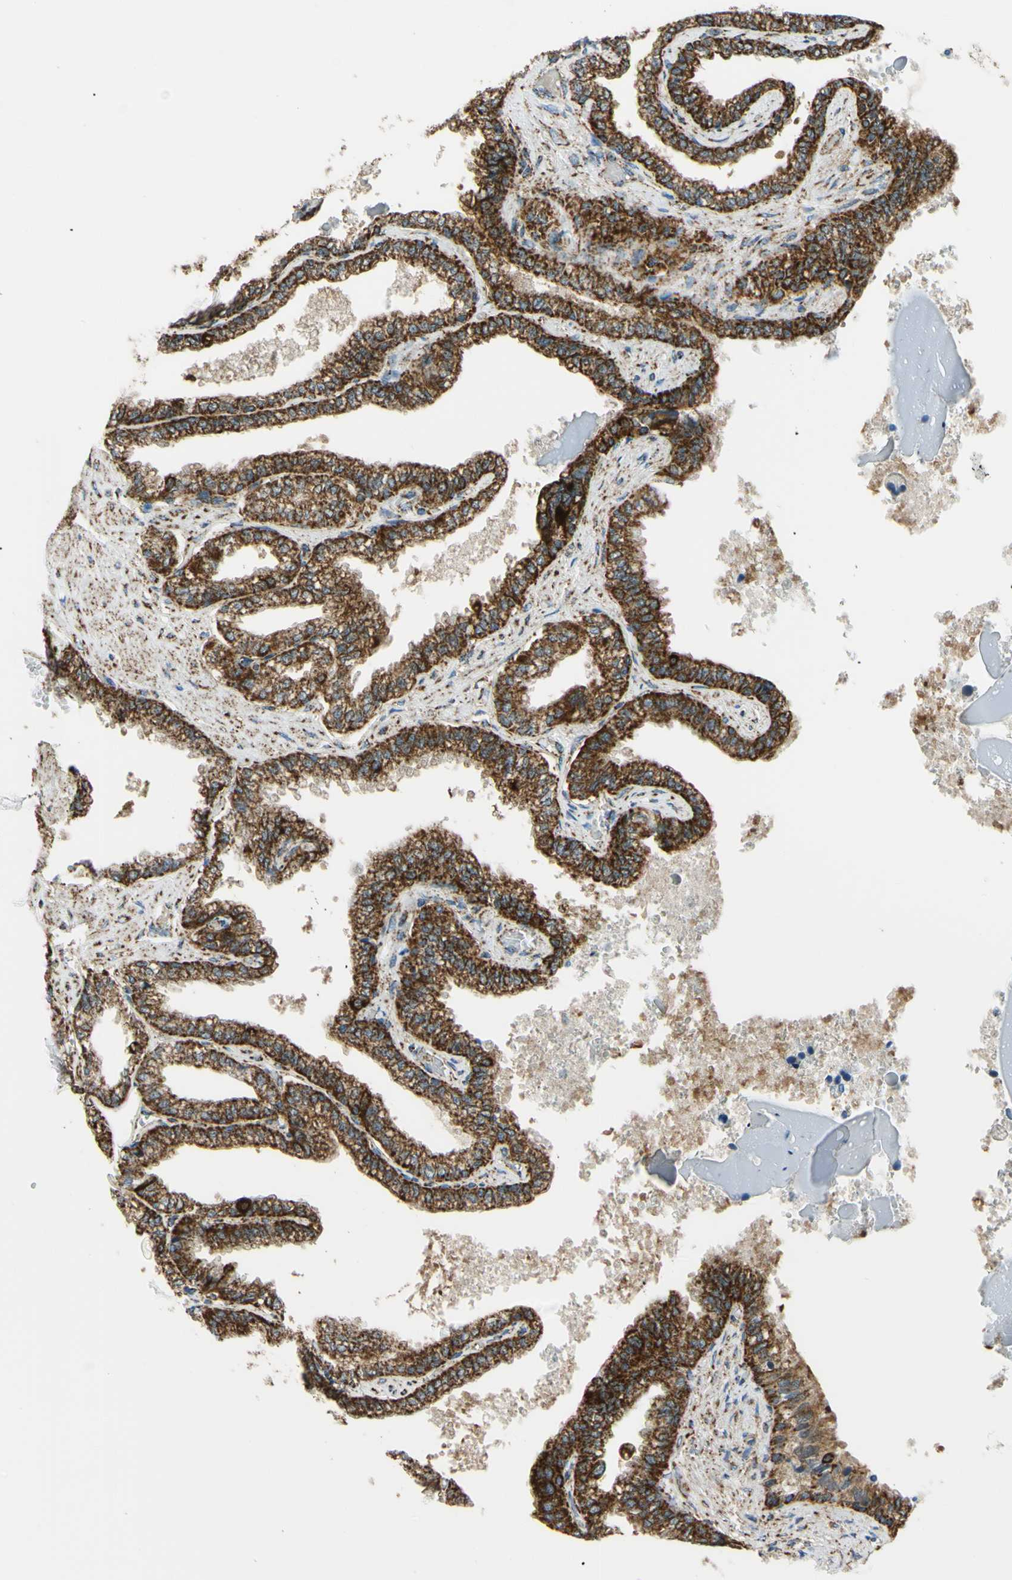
{"staining": {"intensity": "strong", "quantity": ">75%", "location": "cytoplasmic/membranous"}, "tissue": "seminal vesicle", "cell_type": "Glandular cells", "image_type": "normal", "snomed": [{"axis": "morphology", "description": "Normal tissue, NOS"}, {"axis": "topography", "description": "Seminal veicle"}], "caption": "Unremarkable seminal vesicle displays strong cytoplasmic/membranous staining in about >75% of glandular cells.", "gene": "MAVS", "patient": {"sex": "male", "age": 46}}